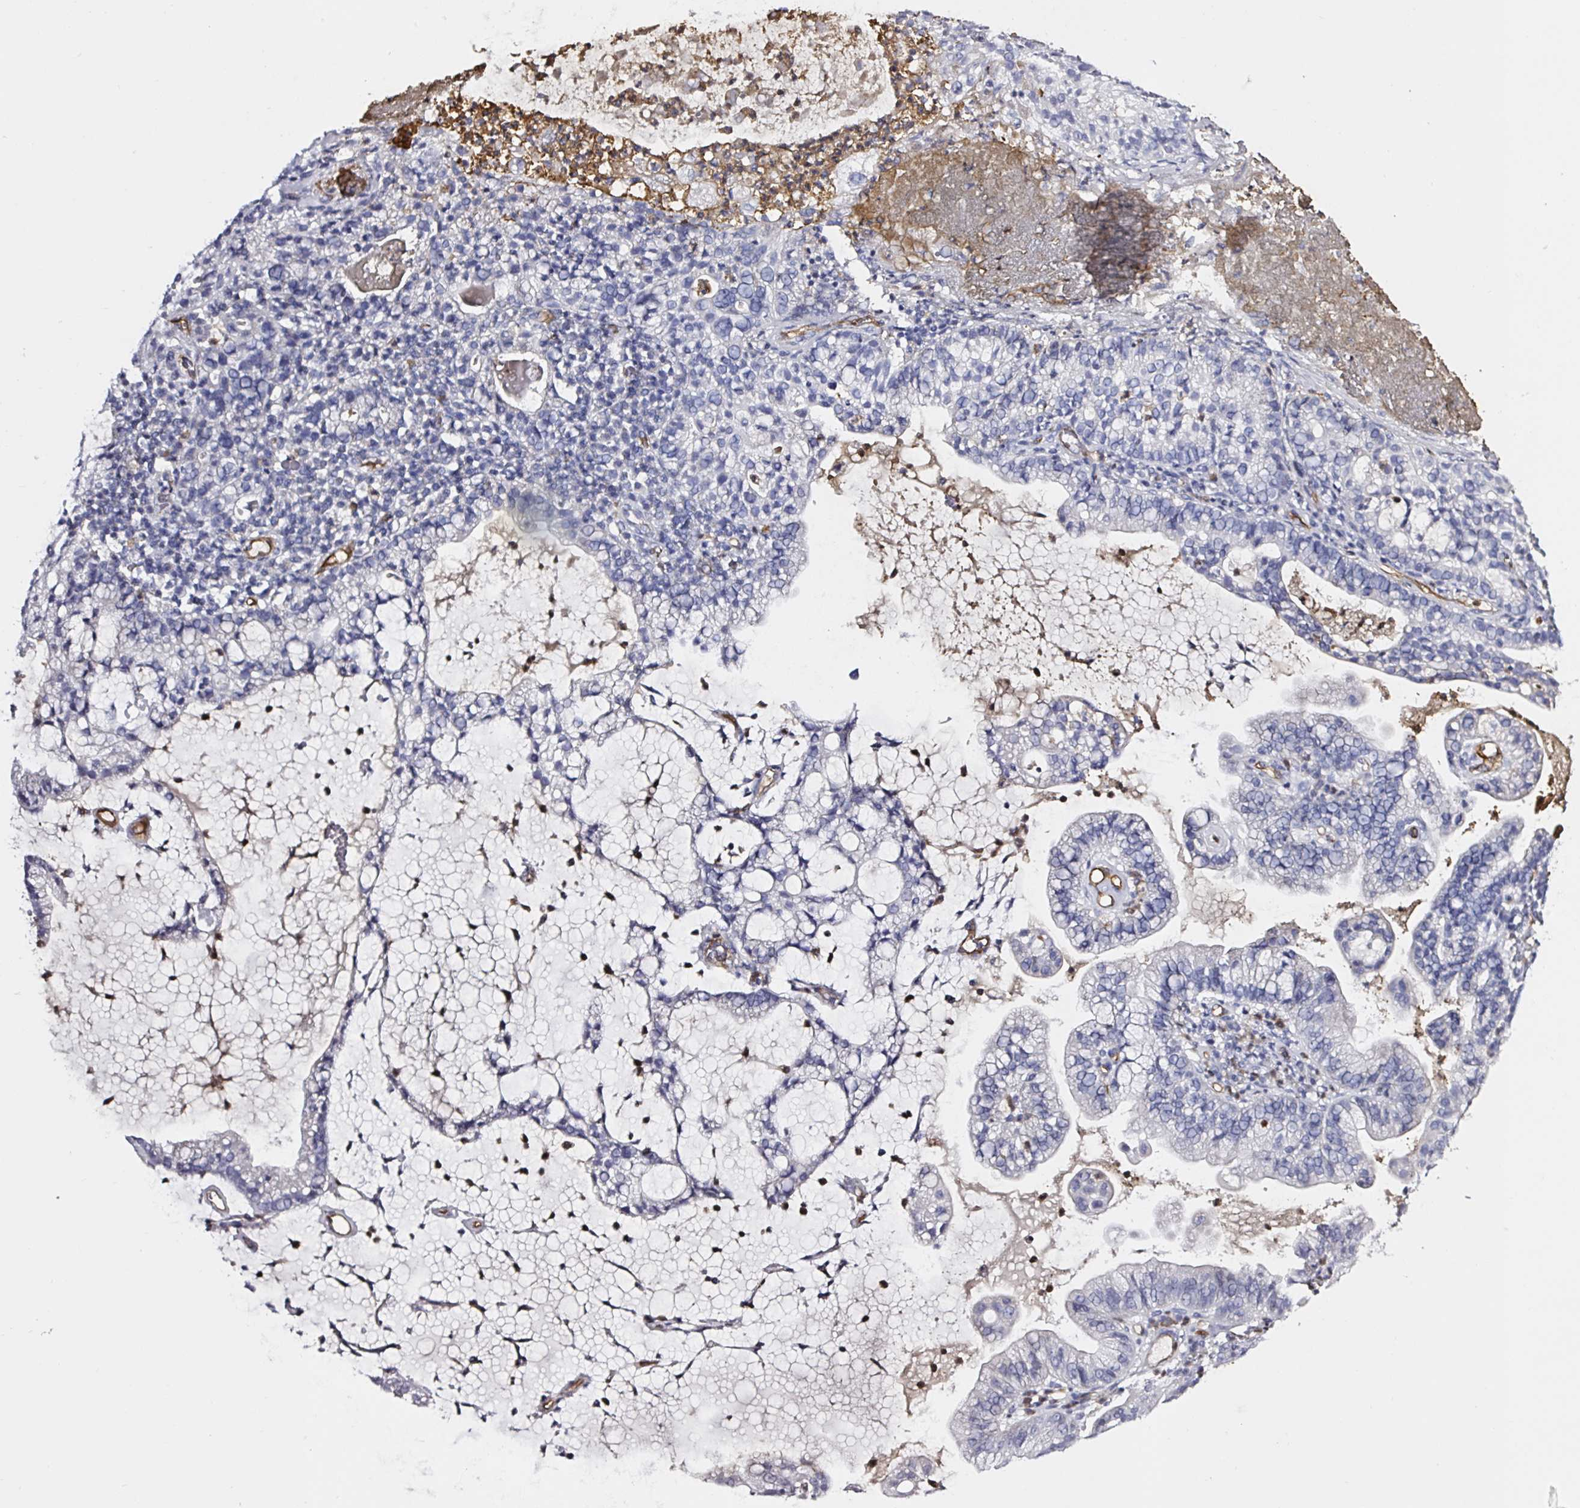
{"staining": {"intensity": "negative", "quantity": "none", "location": "none"}, "tissue": "cervical cancer", "cell_type": "Tumor cells", "image_type": "cancer", "snomed": [{"axis": "morphology", "description": "Adenocarcinoma, NOS"}, {"axis": "topography", "description": "Cervix"}], "caption": "DAB (3,3'-diaminobenzidine) immunohistochemical staining of human cervical adenocarcinoma displays no significant positivity in tumor cells.", "gene": "ACSBG2", "patient": {"sex": "female", "age": 41}}